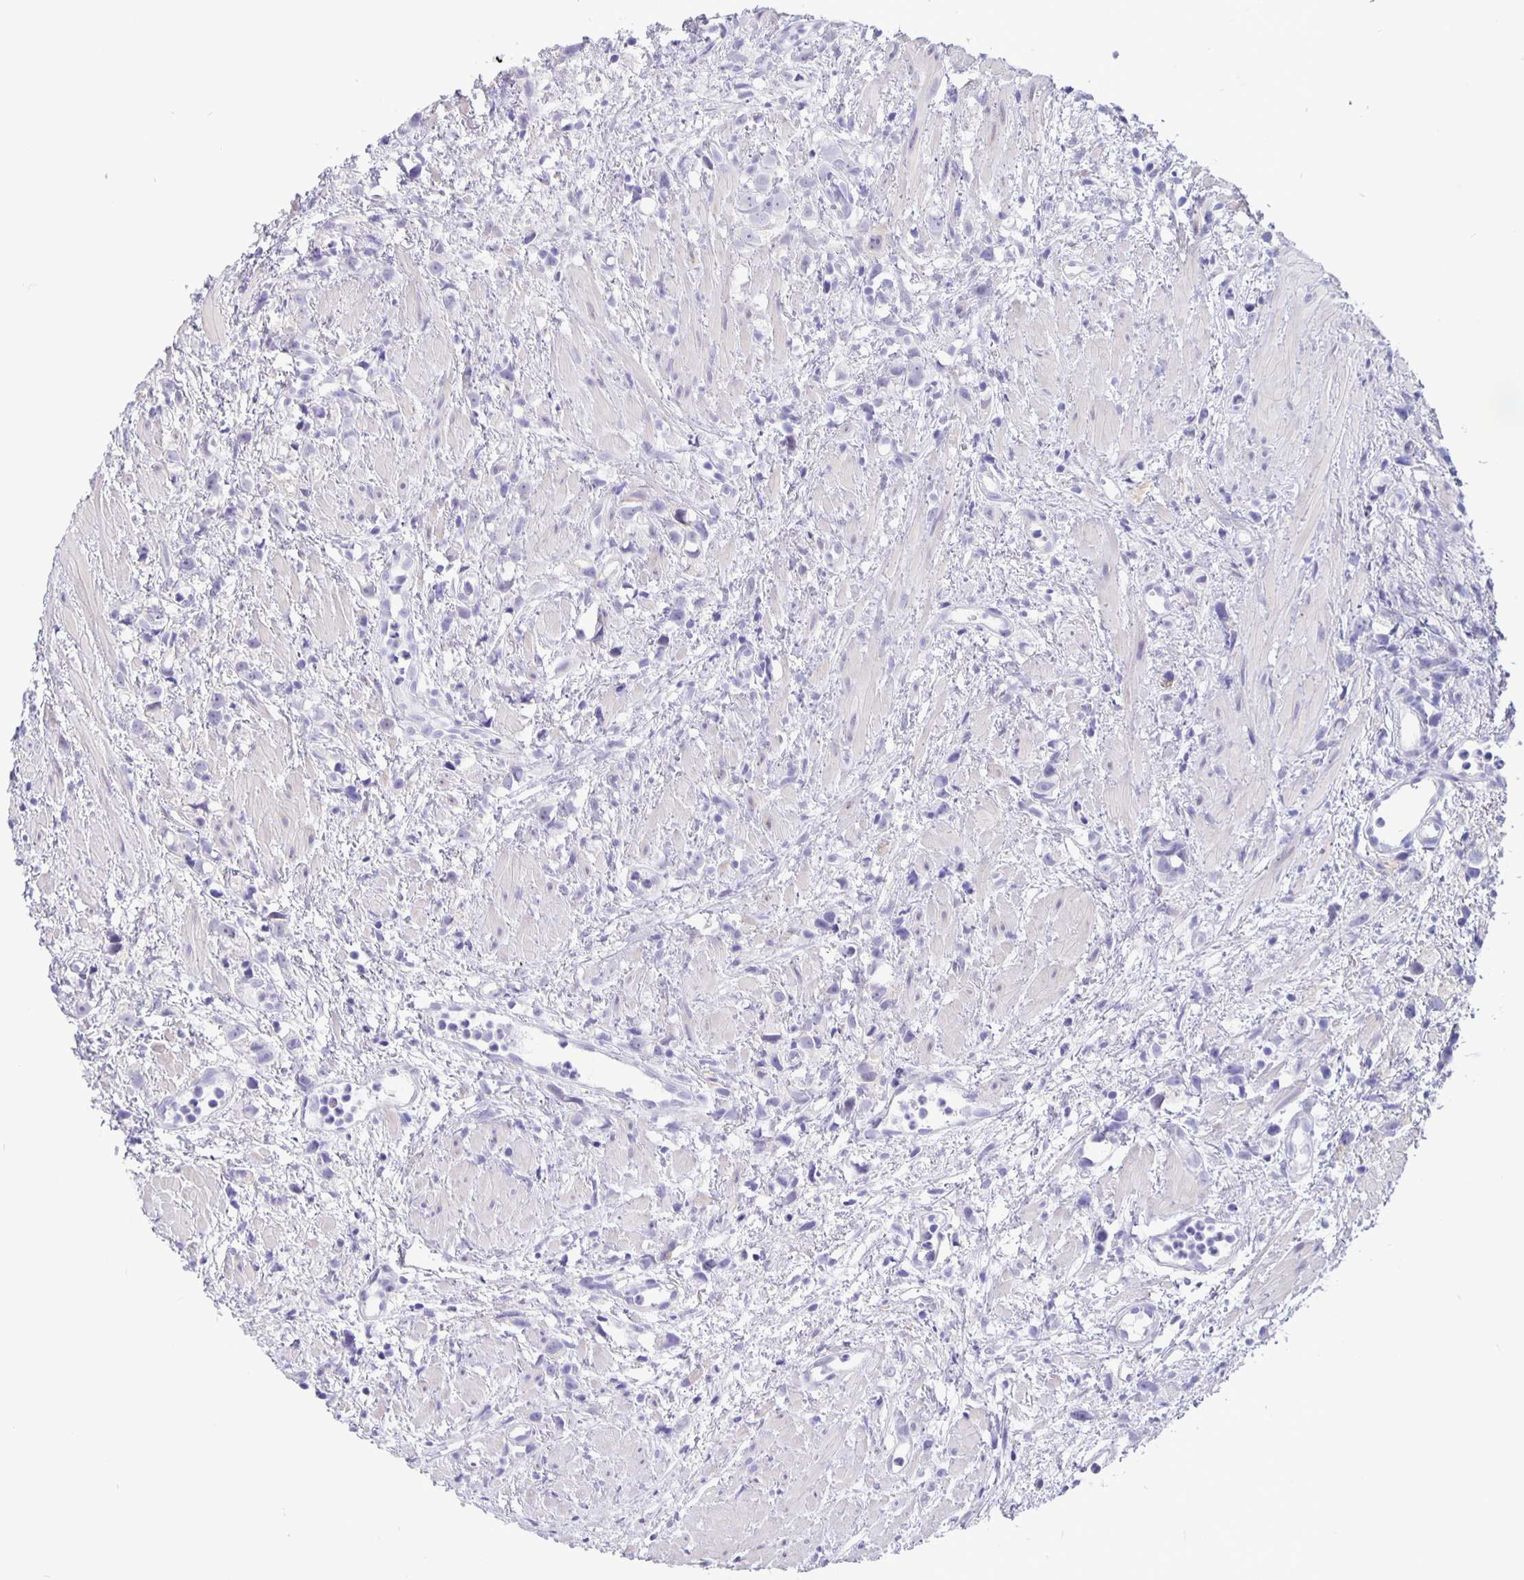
{"staining": {"intensity": "moderate", "quantity": "<25%", "location": "cytoplasmic/membranous"}, "tissue": "prostate cancer", "cell_type": "Tumor cells", "image_type": "cancer", "snomed": [{"axis": "morphology", "description": "Adenocarcinoma, High grade"}, {"axis": "topography", "description": "Prostate"}], "caption": "Moderate cytoplasmic/membranous staining for a protein is present in approximately <25% of tumor cells of prostate cancer using IHC.", "gene": "ERMN", "patient": {"sex": "male", "age": 75}}